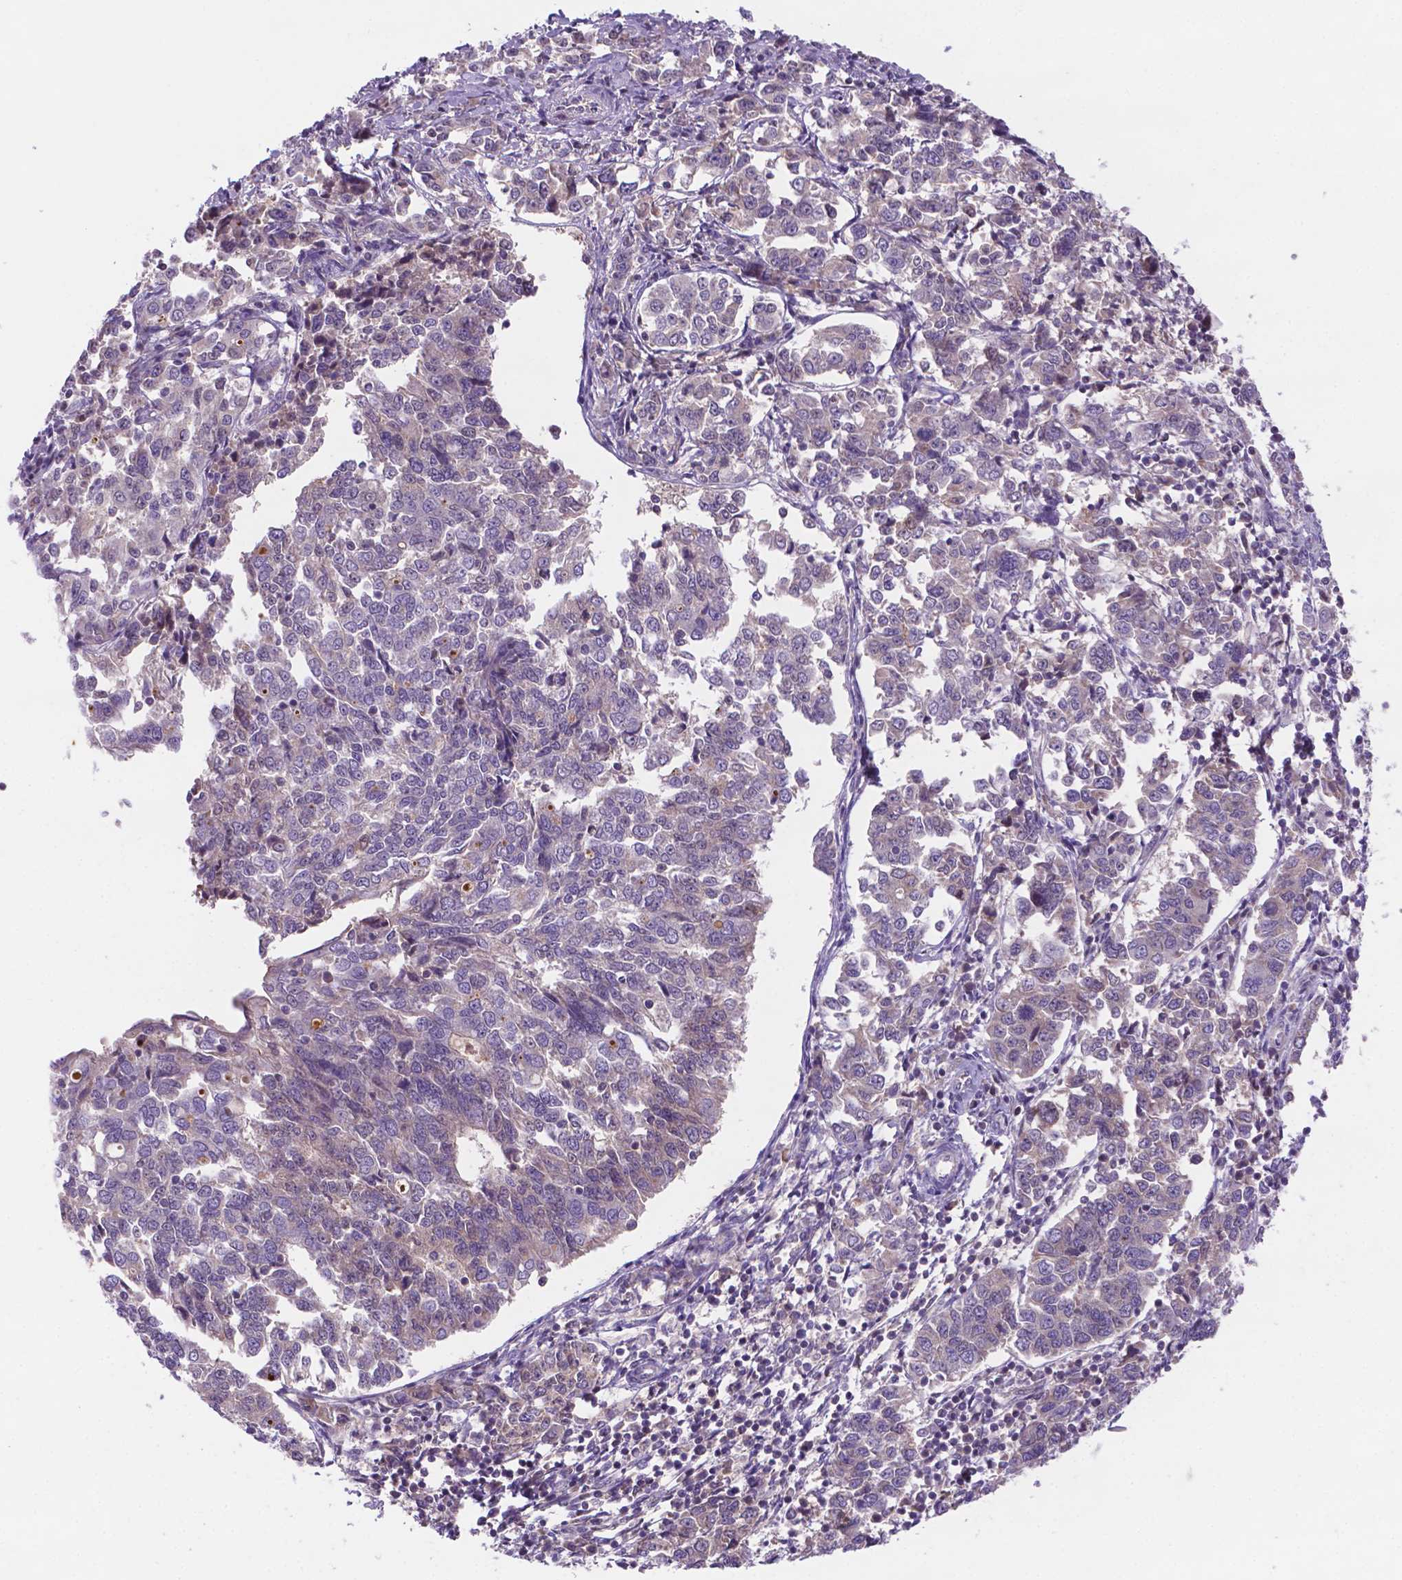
{"staining": {"intensity": "negative", "quantity": "none", "location": "none"}, "tissue": "endometrial cancer", "cell_type": "Tumor cells", "image_type": "cancer", "snomed": [{"axis": "morphology", "description": "Adenocarcinoma, NOS"}, {"axis": "topography", "description": "Endometrium"}], "caption": "Image shows no protein expression in tumor cells of endometrial adenocarcinoma tissue.", "gene": "TM4SF20", "patient": {"sex": "female", "age": 43}}